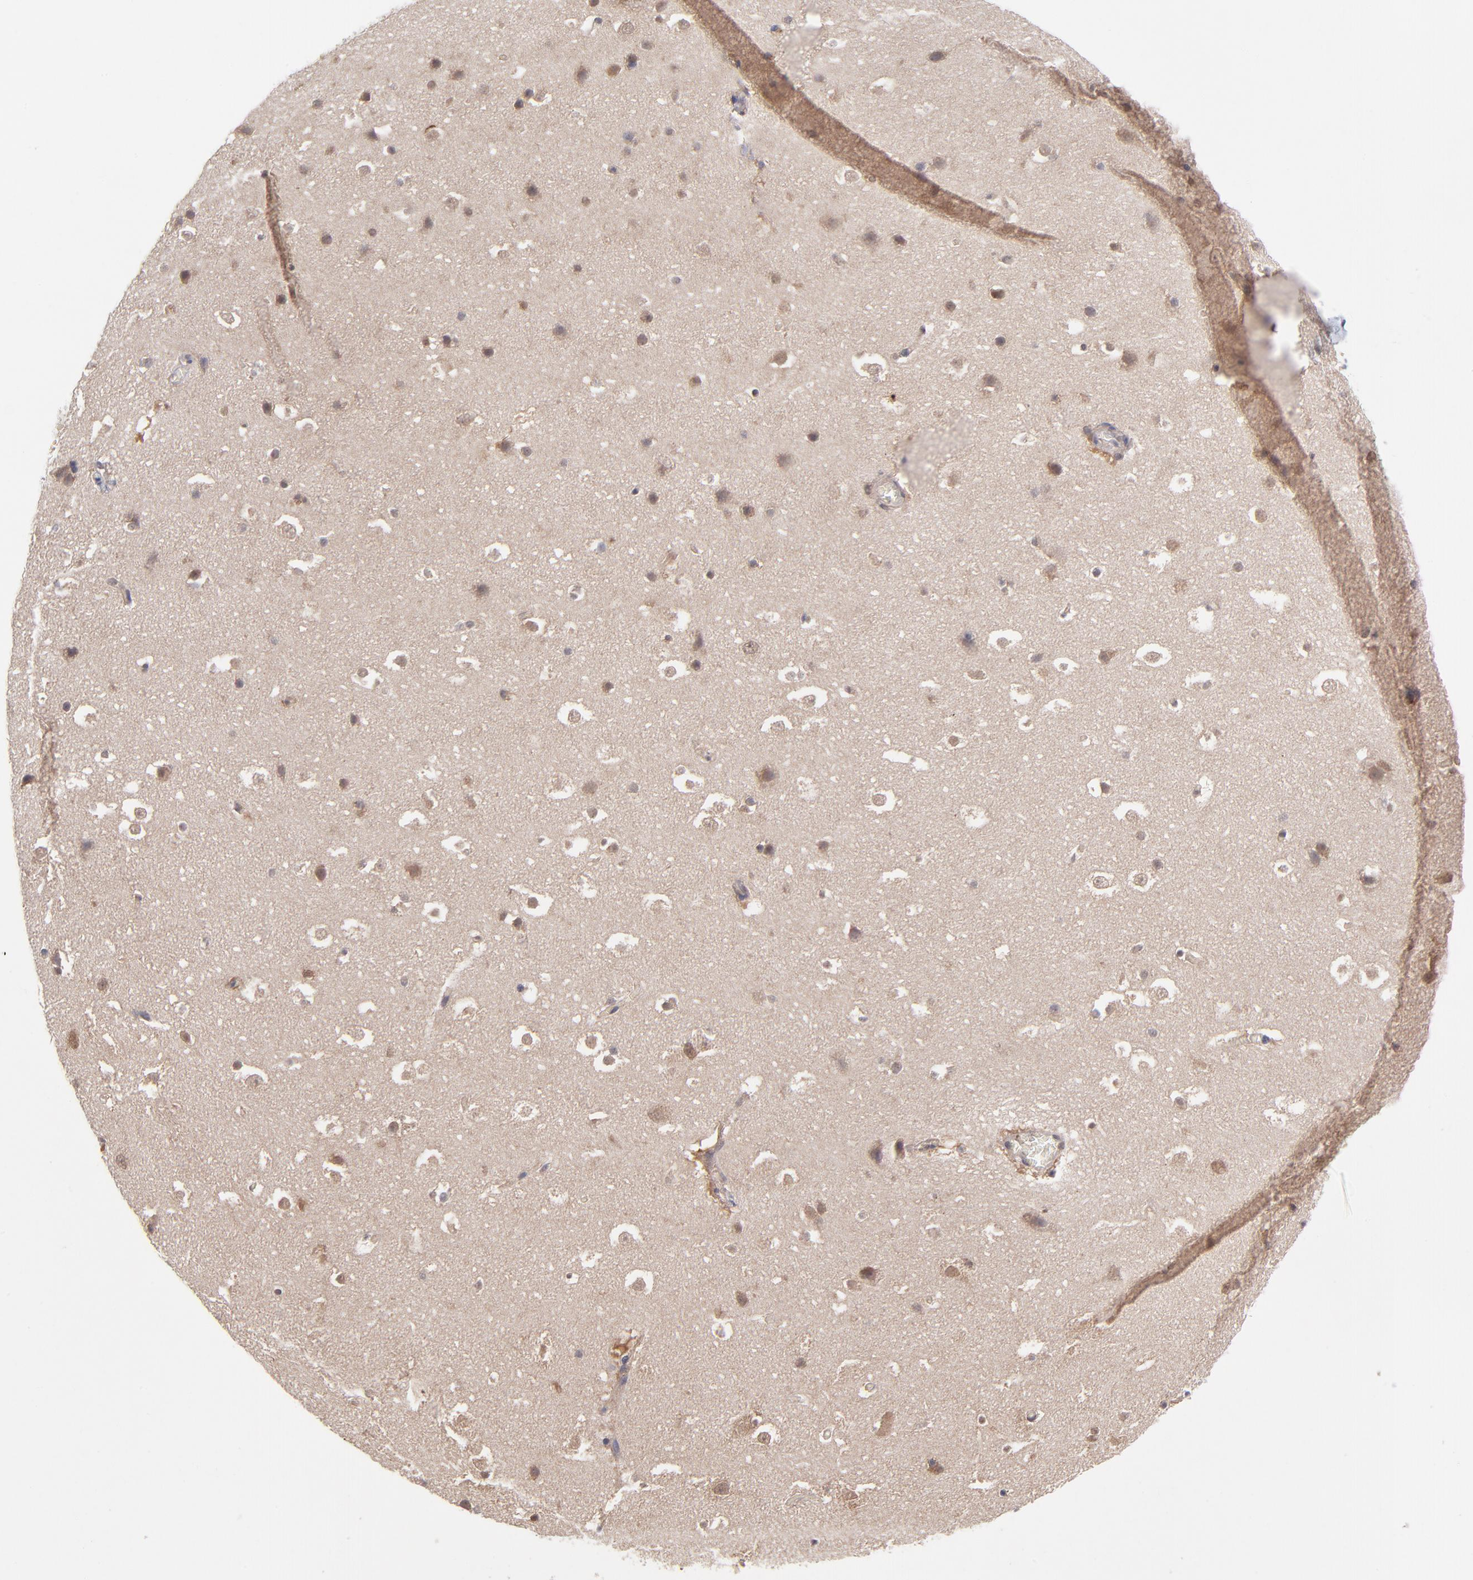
{"staining": {"intensity": "moderate", "quantity": "<25%", "location": "cytoplasmic/membranous"}, "tissue": "hippocampus", "cell_type": "Glial cells", "image_type": "normal", "snomed": [{"axis": "morphology", "description": "Normal tissue, NOS"}, {"axis": "topography", "description": "Hippocampus"}], "caption": "Normal hippocampus shows moderate cytoplasmic/membranous staining in about <25% of glial cells, visualized by immunohistochemistry.", "gene": "UBE2H", "patient": {"sex": "male", "age": 45}}